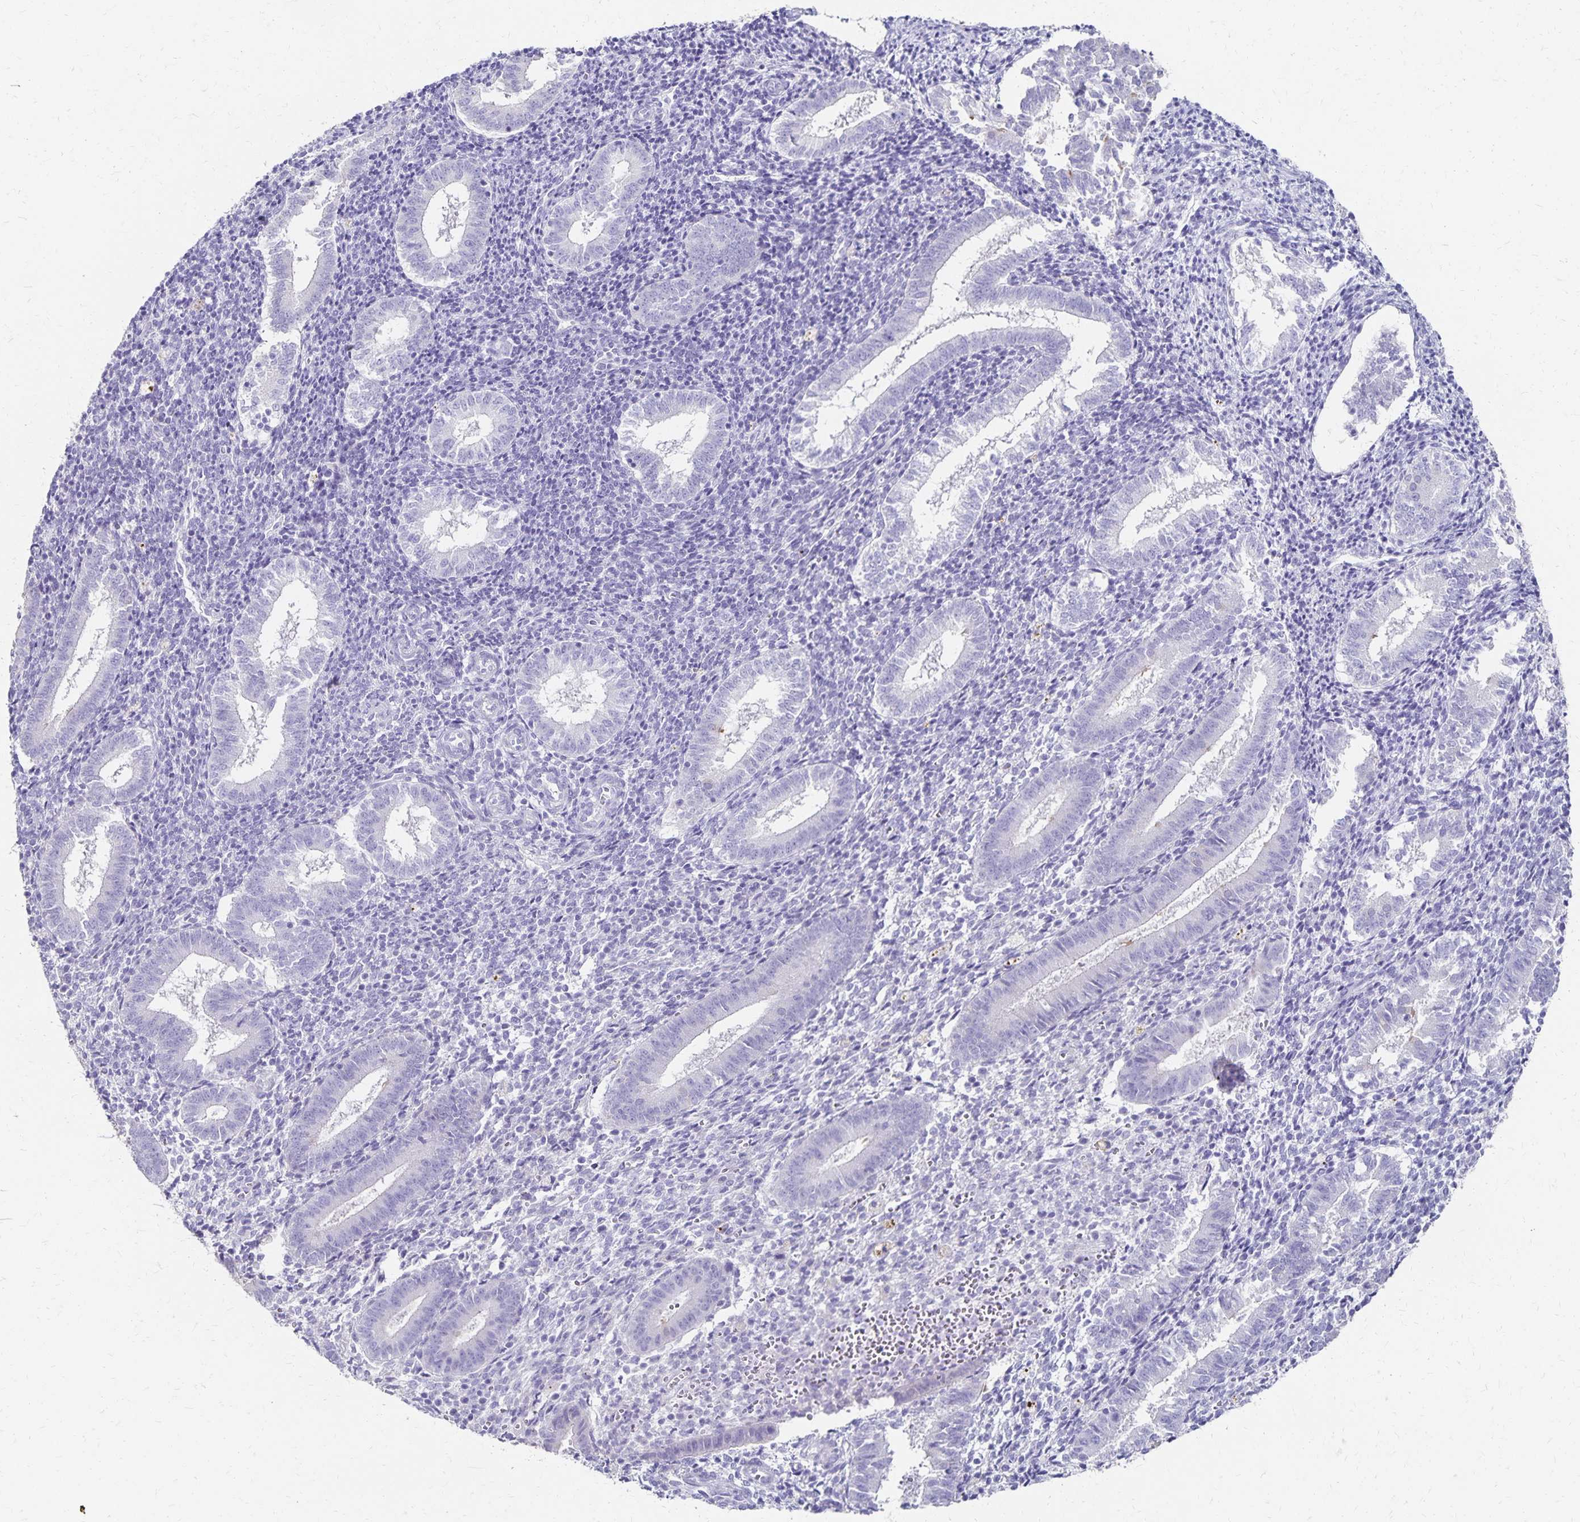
{"staining": {"intensity": "negative", "quantity": "none", "location": "none"}, "tissue": "endometrium", "cell_type": "Cells in endometrial stroma", "image_type": "normal", "snomed": [{"axis": "morphology", "description": "Normal tissue, NOS"}, {"axis": "topography", "description": "Endometrium"}], "caption": "Image shows no significant protein positivity in cells in endometrial stroma of benign endometrium. (Stains: DAB immunohistochemistry (IHC) with hematoxylin counter stain, Microscopy: brightfield microscopy at high magnification).", "gene": "DYNLT4", "patient": {"sex": "female", "age": 25}}